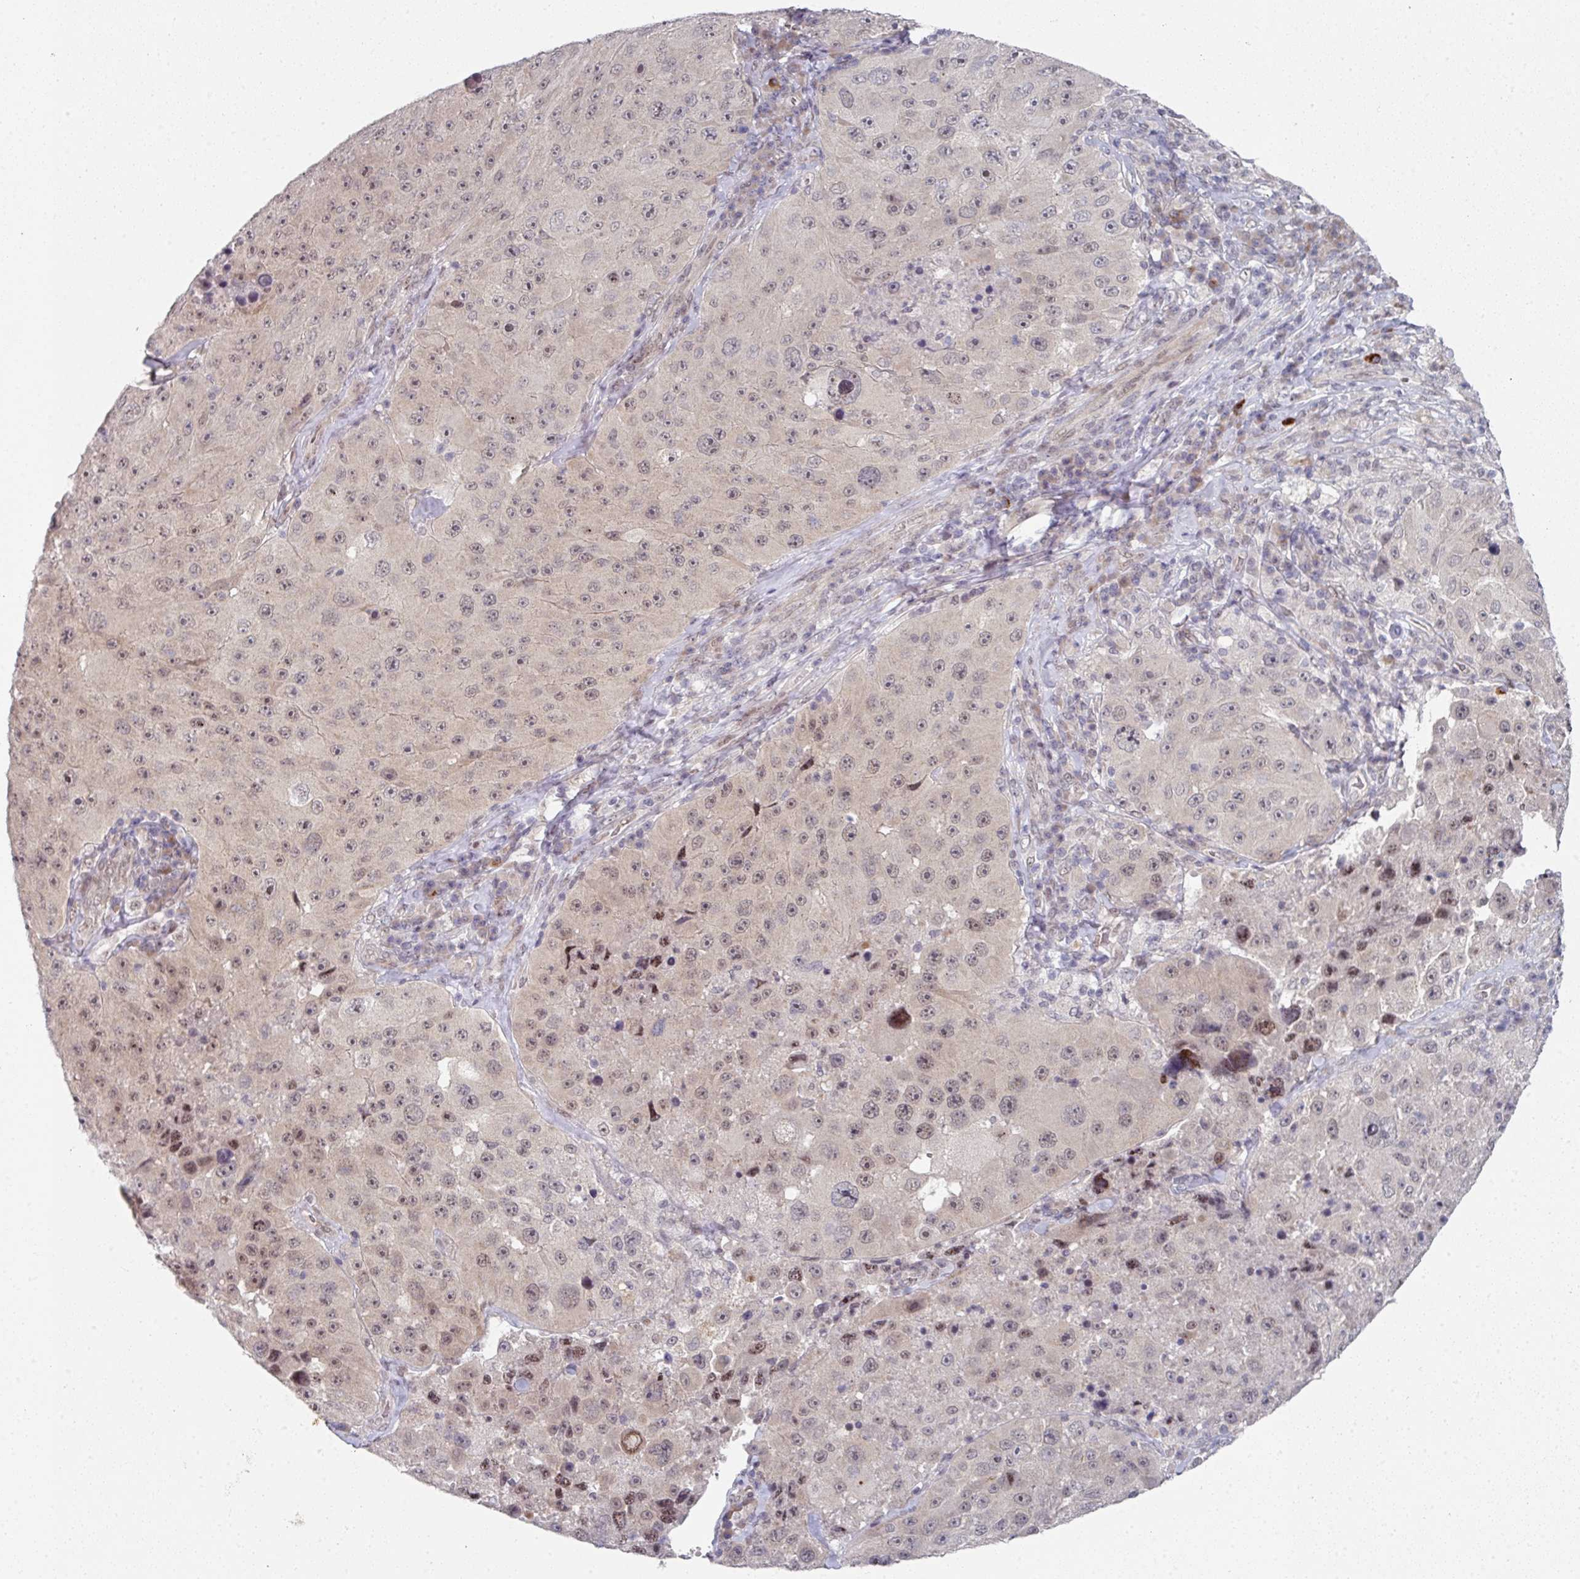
{"staining": {"intensity": "weak", "quantity": "<25%", "location": "nuclear"}, "tissue": "melanoma", "cell_type": "Tumor cells", "image_type": "cancer", "snomed": [{"axis": "morphology", "description": "Malignant melanoma, Metastatic site"}, {"axis": "topography", "description": "Lymph node"}], "caption": "This photomicrograph is of malignant melanoma (metastatic site) stained with immunohistochemistry to label a protein in brown with the nuclei are counter-stained blue. There is no staining in tumor cells.", "gene": "TMCC1", "patient": {"sex": "male", "age": 62}}